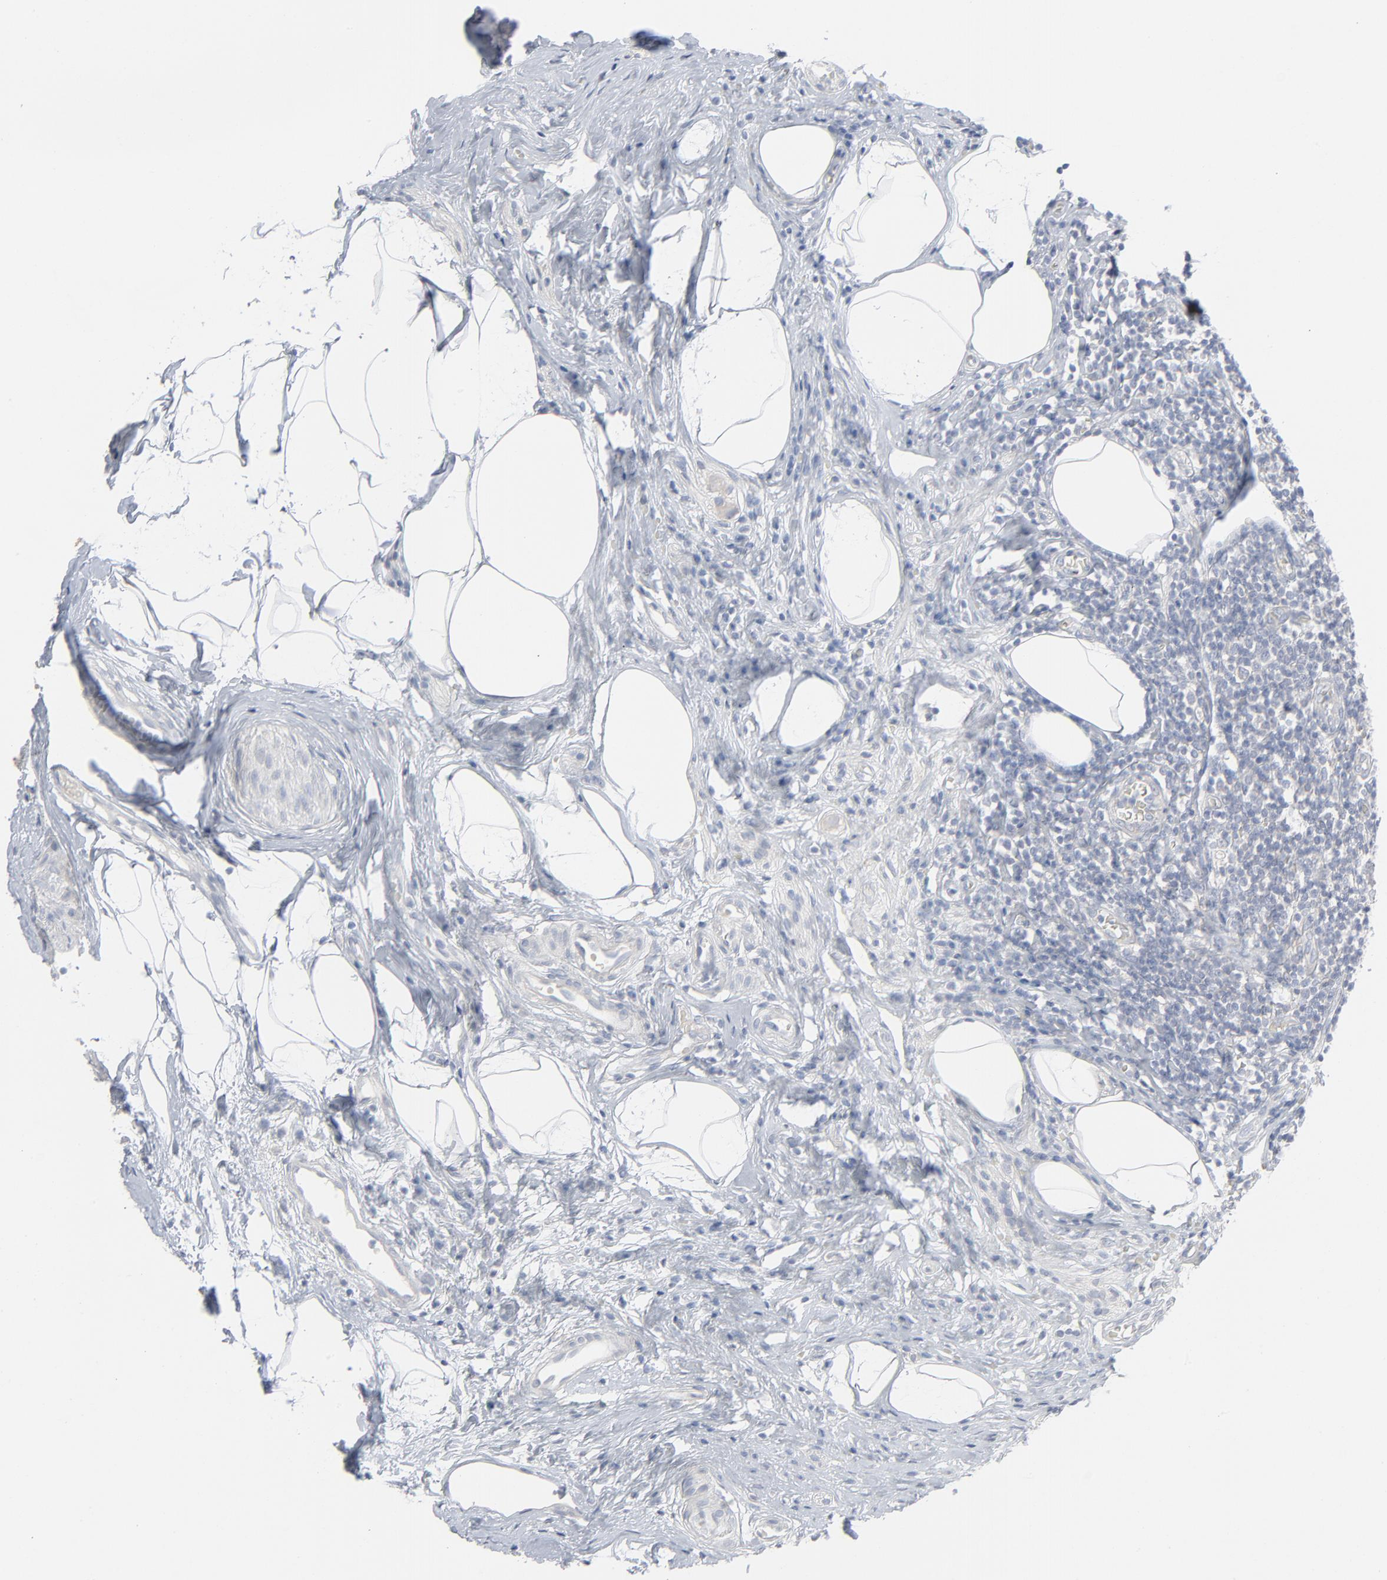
{"staining": {"intensity": "negative", "quantity": "none", "location": "none"}, "tissue": "appendix", "cell_type": "Lymphoid tissue", "image_type": "normal", "snomed": [{"axis": "morphology", "description": "Normal tissue, NOS"}, {"axis": "topography", "description": "Appendix"}], "caption": "An IHC histopathology image of unremarkable appendix is shown. There is no staining in lymphoid tissue of appendix.", "gene": "KDSR", "patient": {"sex": "male", "age": 38}}